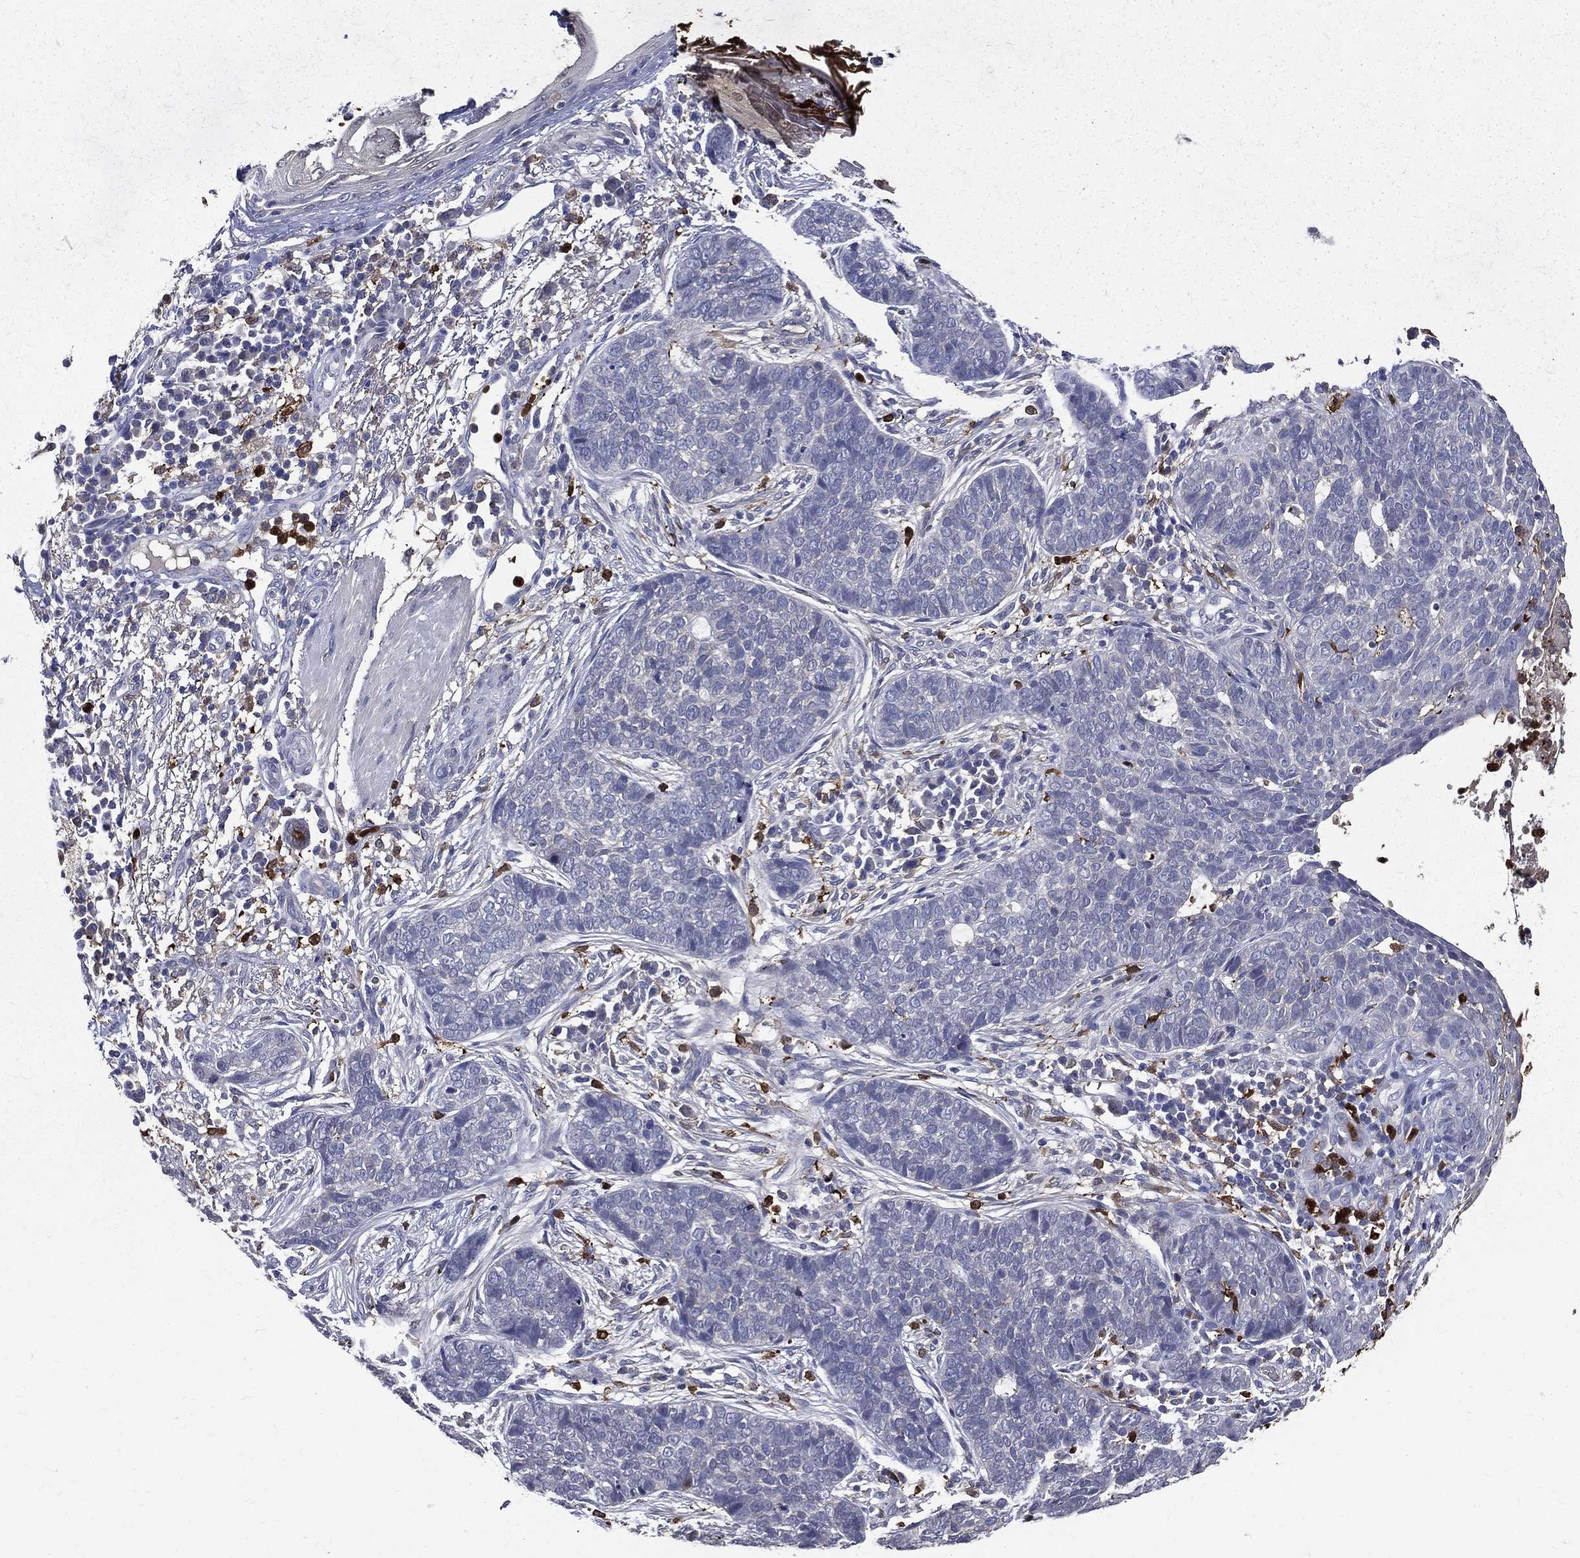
{"staining": {"intensity": "negative", "quantity": "none", "location": "none"}, "tissue": "skin cancer", "cell_type": "Tumor cells", "image_type": "cancer", "snomed": [{"axis": "morphology", "description": "Squamous cell carcinoma, NOS"}, {"axis": "topography", "description": "Skin"}], "caption": "A photomicrograph of squamous cell carcinoma (skin) stained for a protein shows no brown staining in tumor cells.", "gene": "GPR171", "patient": {"sex": "male", "age": 88}}